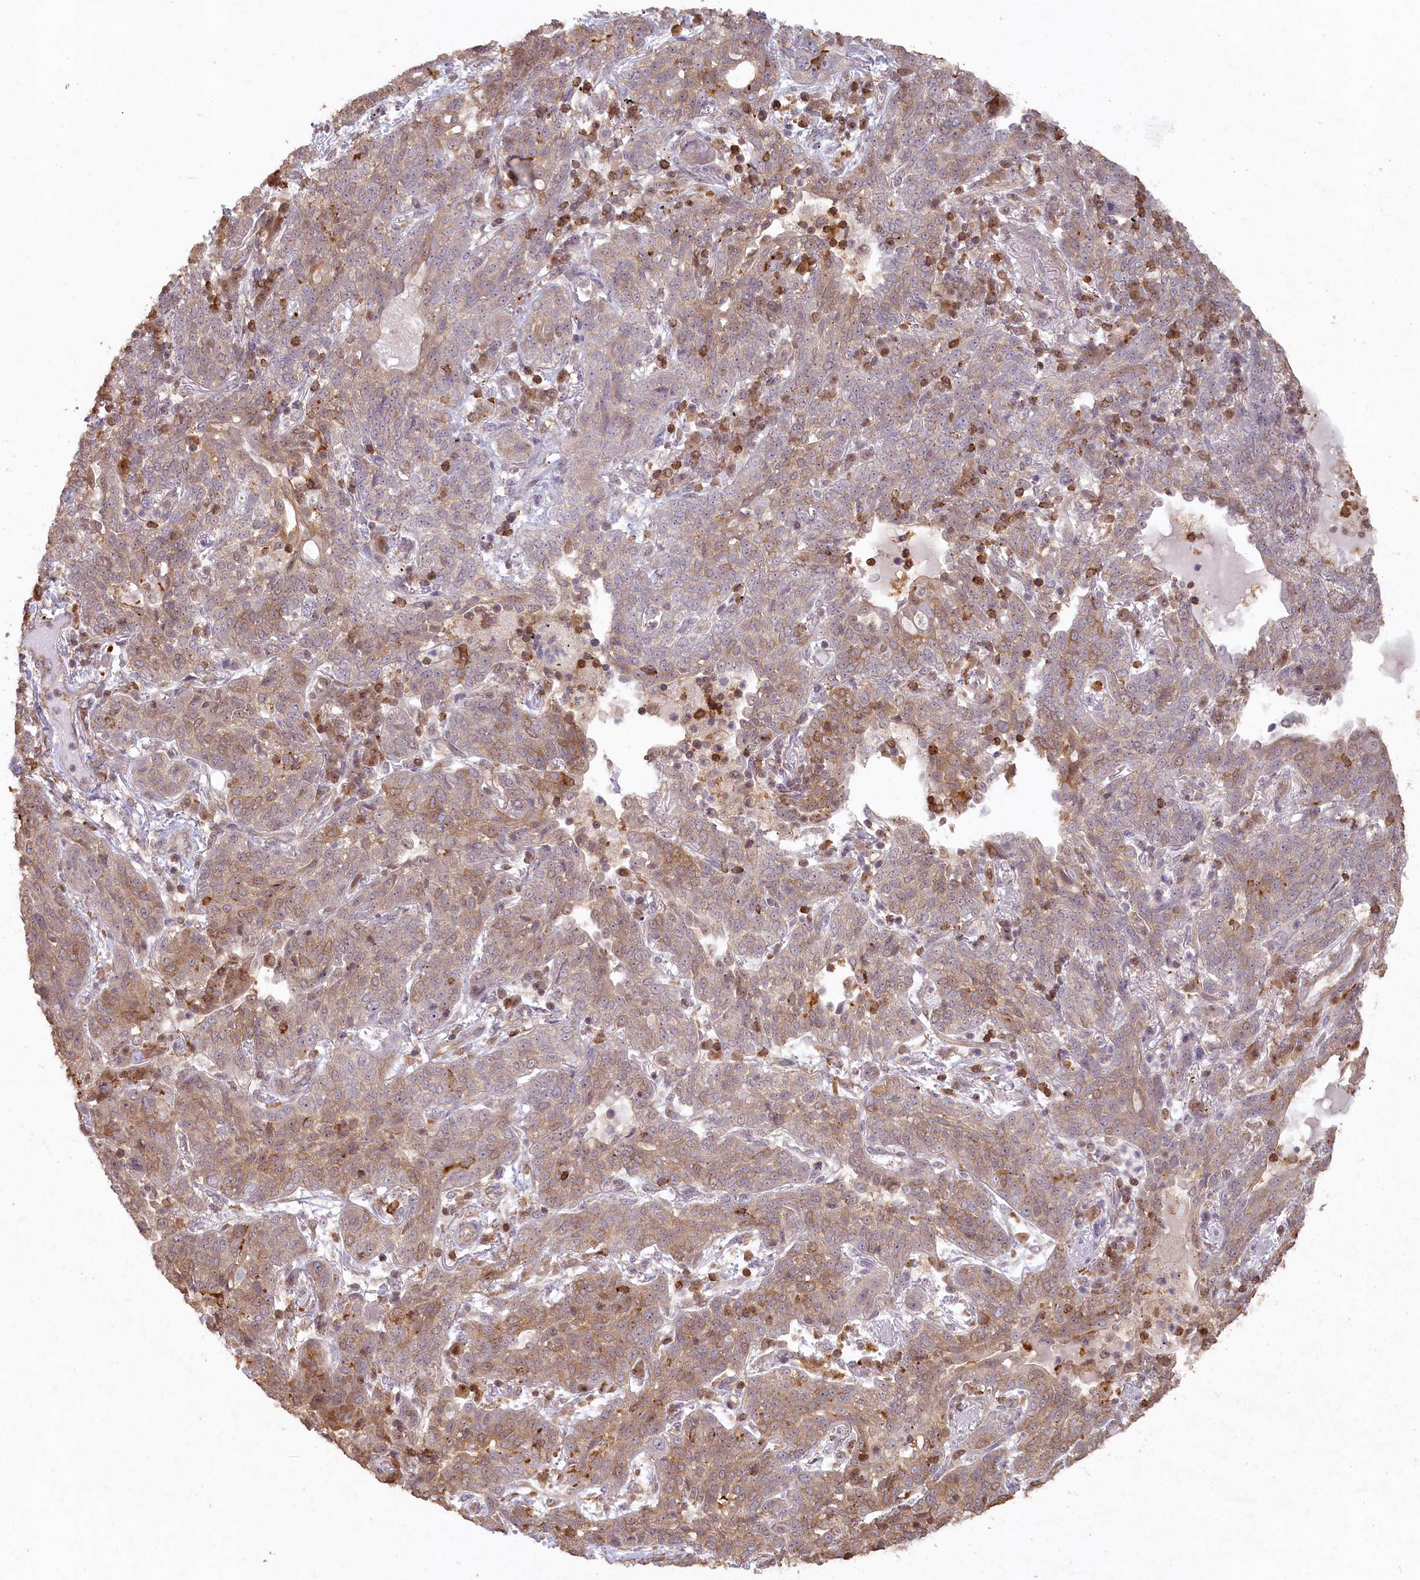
{"staining": {"intensity": "weak", "quantity": "25%-75%", "location": "cytoplasmic/membranous"}, "tissue": "lung cancer", "cell_type": "Tumor cells", "image_type": "cancer", "snomed": [{"axis": "morphology", "description": "Squamous cell carcinoma, NOS"}, {"axis": "topography", "description": "Lung"}], "caption": "A histopathology image of squamous cell carcinoma (lung) stained for a protein demonstrates weak cytoplasmic/membranous brown staining in tumor cells. Using DAB (brown) and hematoxylin (blue) stains, captured at high magnification using brightfield microscopy.", "gene": "MADD", "patient": {"sex": "female", "age": 70}}